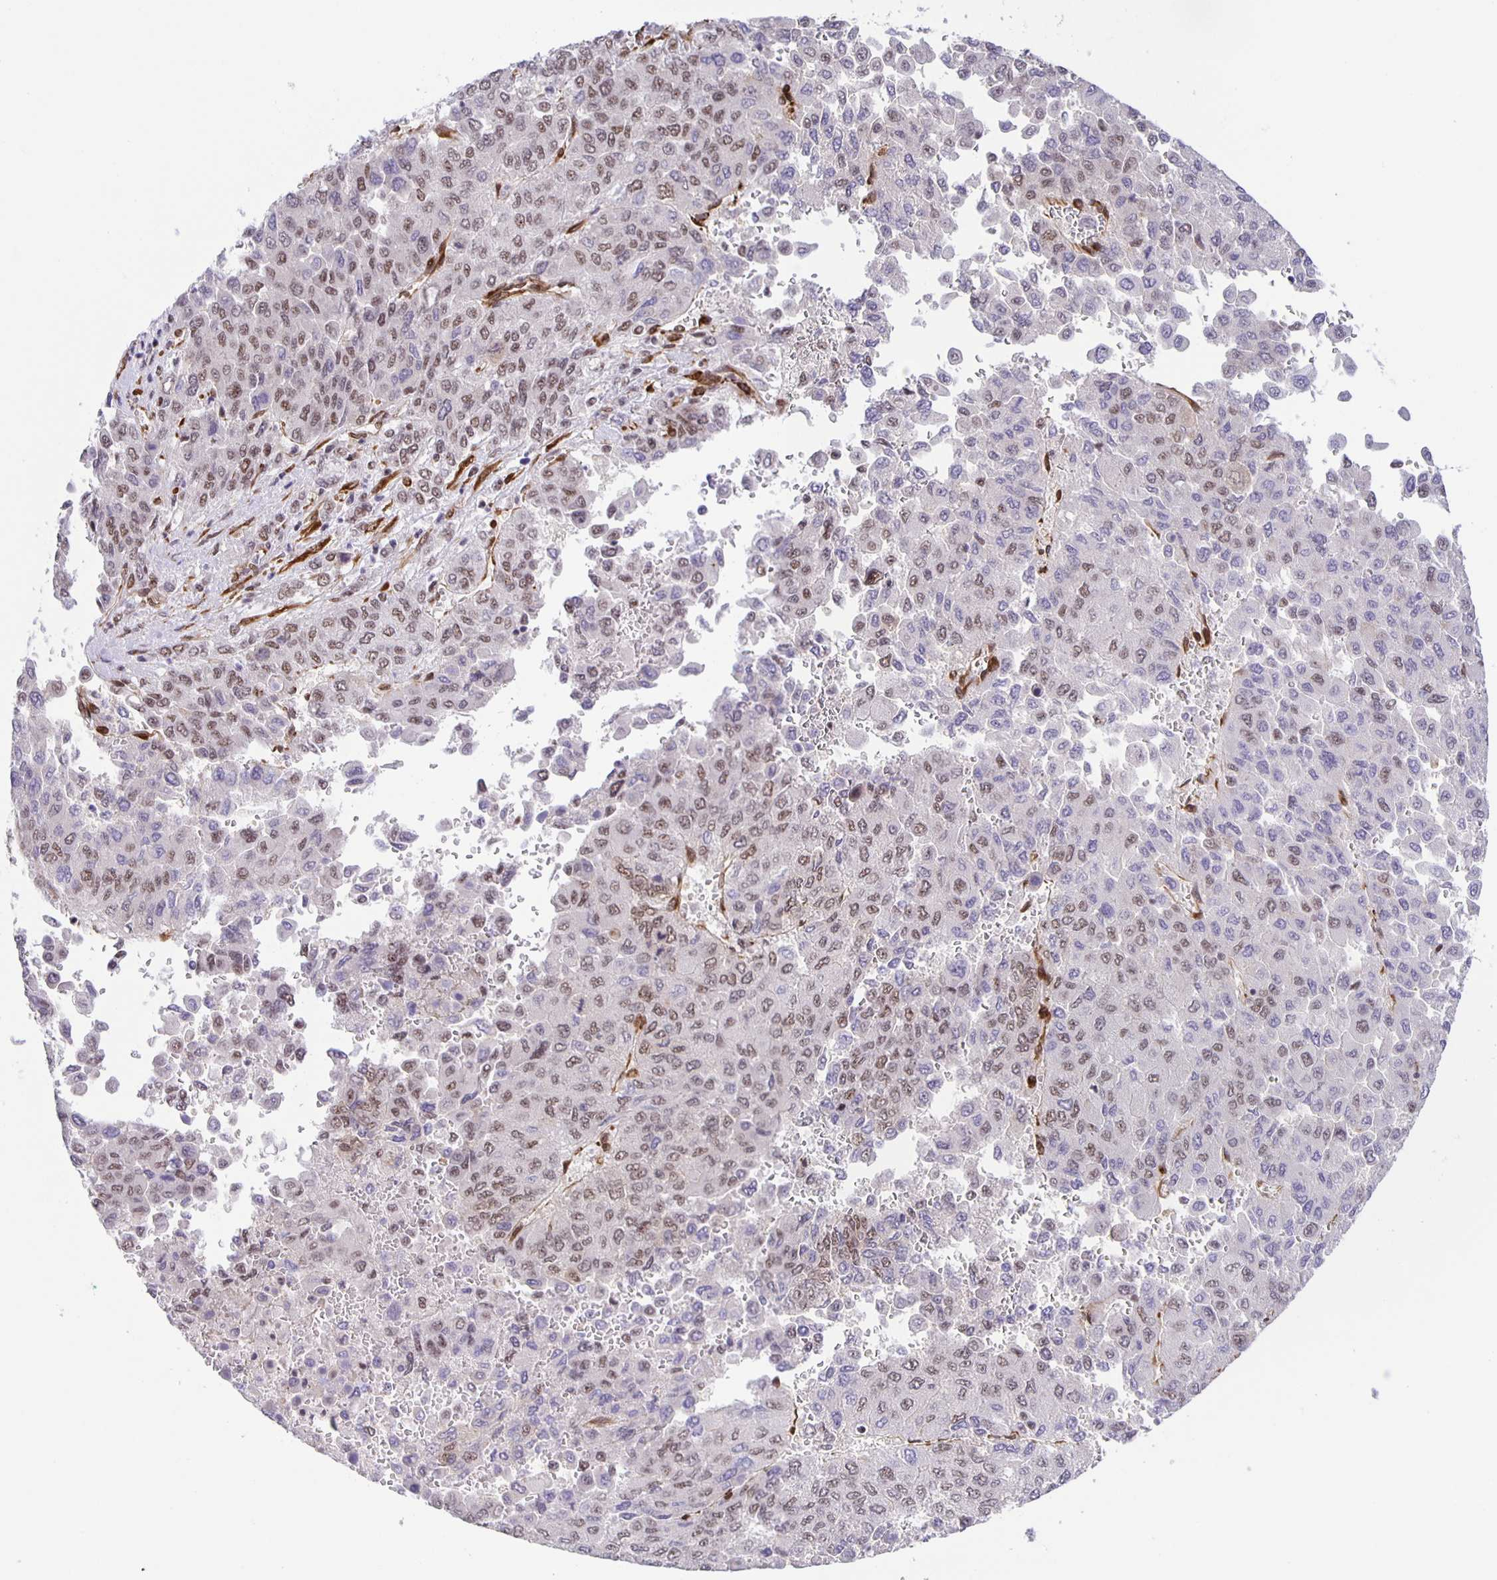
{"staining": {"intensity": "weak", "quantity": "25%-75%", "location": "nuclear"}, "tissue": "liver cancer", "cell_type": "Tumor cells", "image_type": "cancer", "snomed": [{"axis": "morphology", "description": "Carcinoma, Hepatocellular, NOS"}, {"axis": "topography", "description": "Liver"}], "caption": "An image of liver cancer (hepatocellular carcinoma) stained for a protein shows weak nuclear brown staining in tumor cells.", "gene": "ZRANB2", "patient": {"sex": "female", "age": 41}}